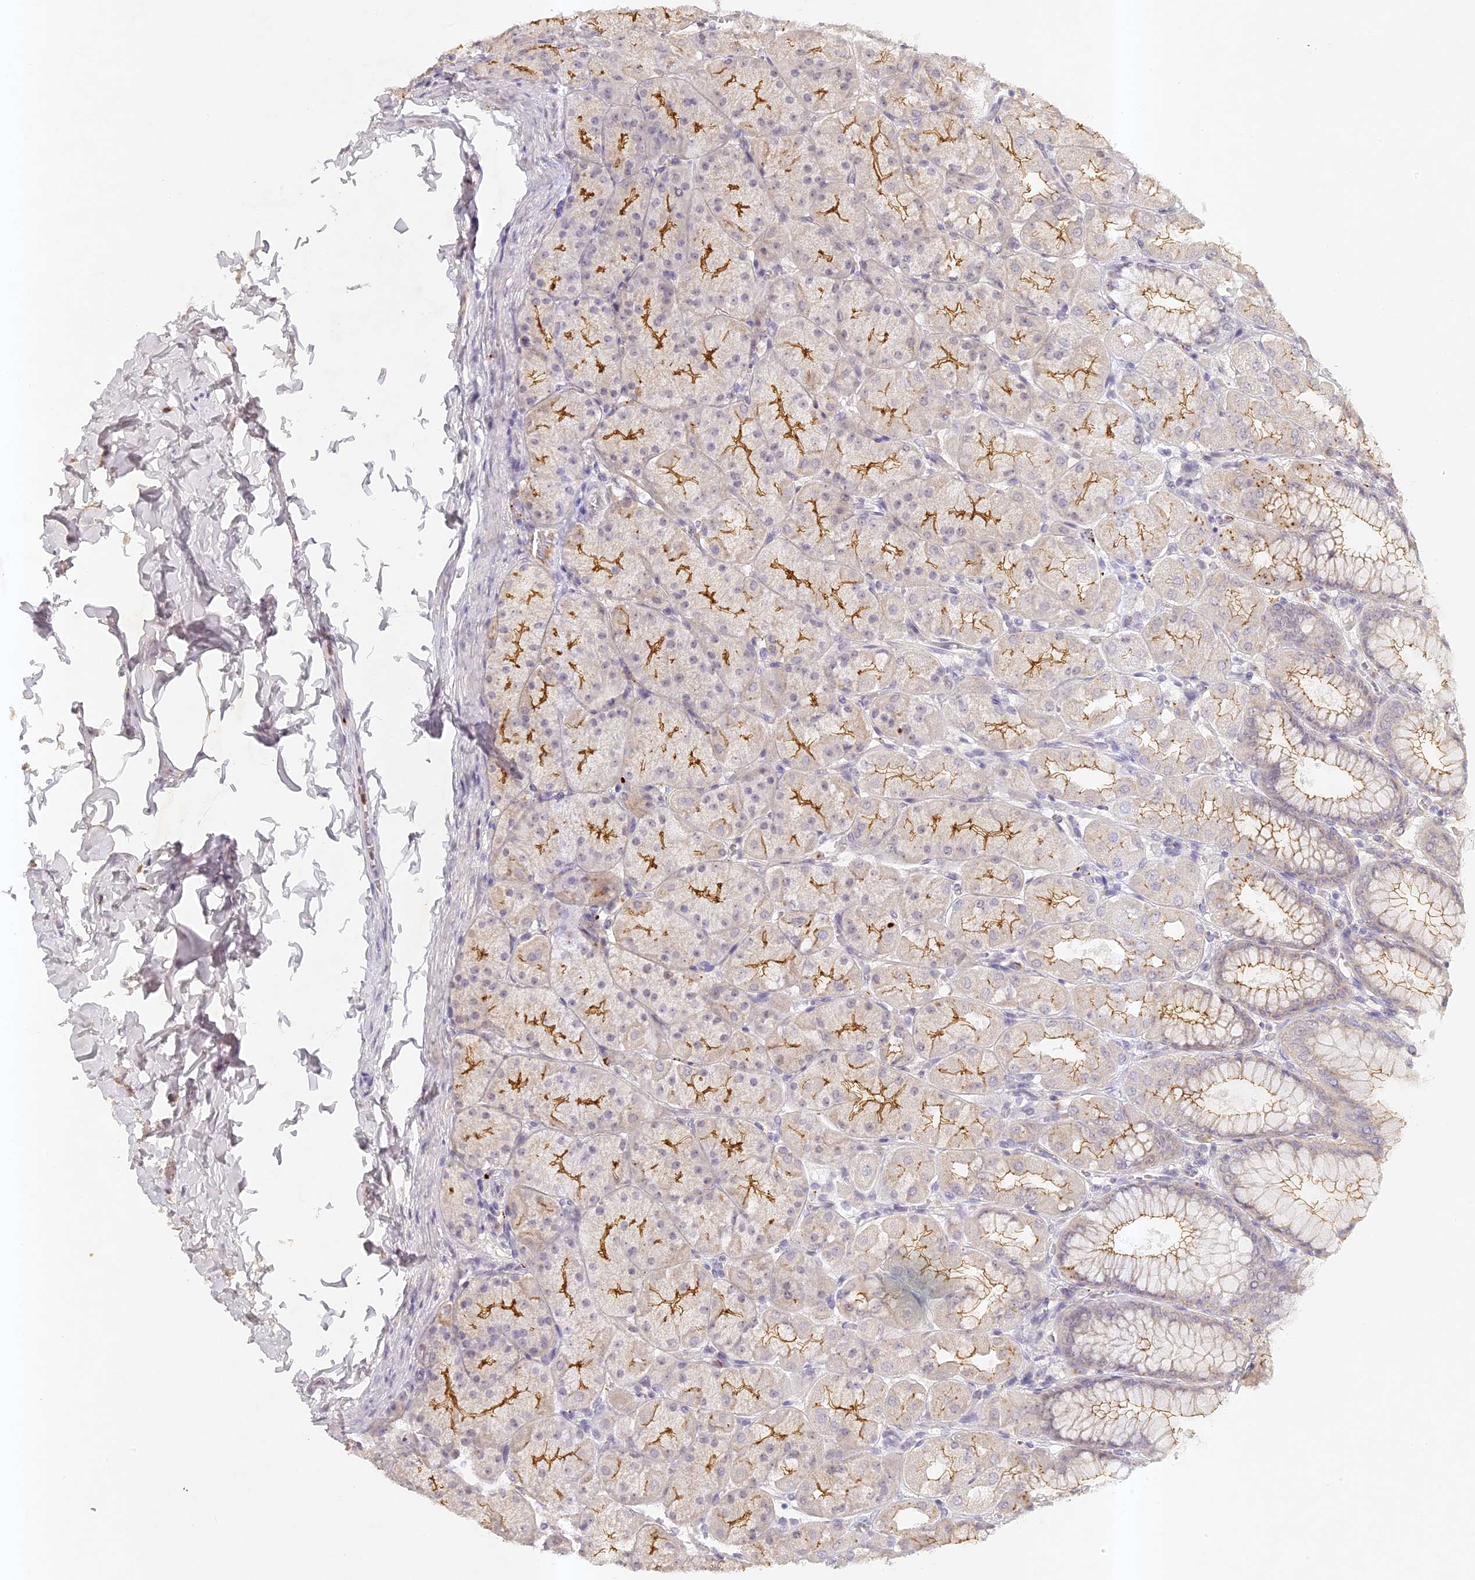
{"staining": {"intensity": "strong", "quantity": "25%-75%", "location": "cytoplasmic/membranous"}, "tissue": "stomach", "cell_type": "Glandular cells", "image_type": "normal", "snomed": [{"axis": "morphology", "description": "Normal tissue, NOS"}, {"axis": "topography", "description": "Stomach, upper"}], "caption": "This micrograph demonstrates normal stomach stained with immunohistochemistry to label a protein in brown. The cytoplasmic/membranous of glandular cells show strong positivity for the protein. Nuclei are counter-stained blue.", "gene": "ELL3", "patient": {"sex": "female", "age": 56}}